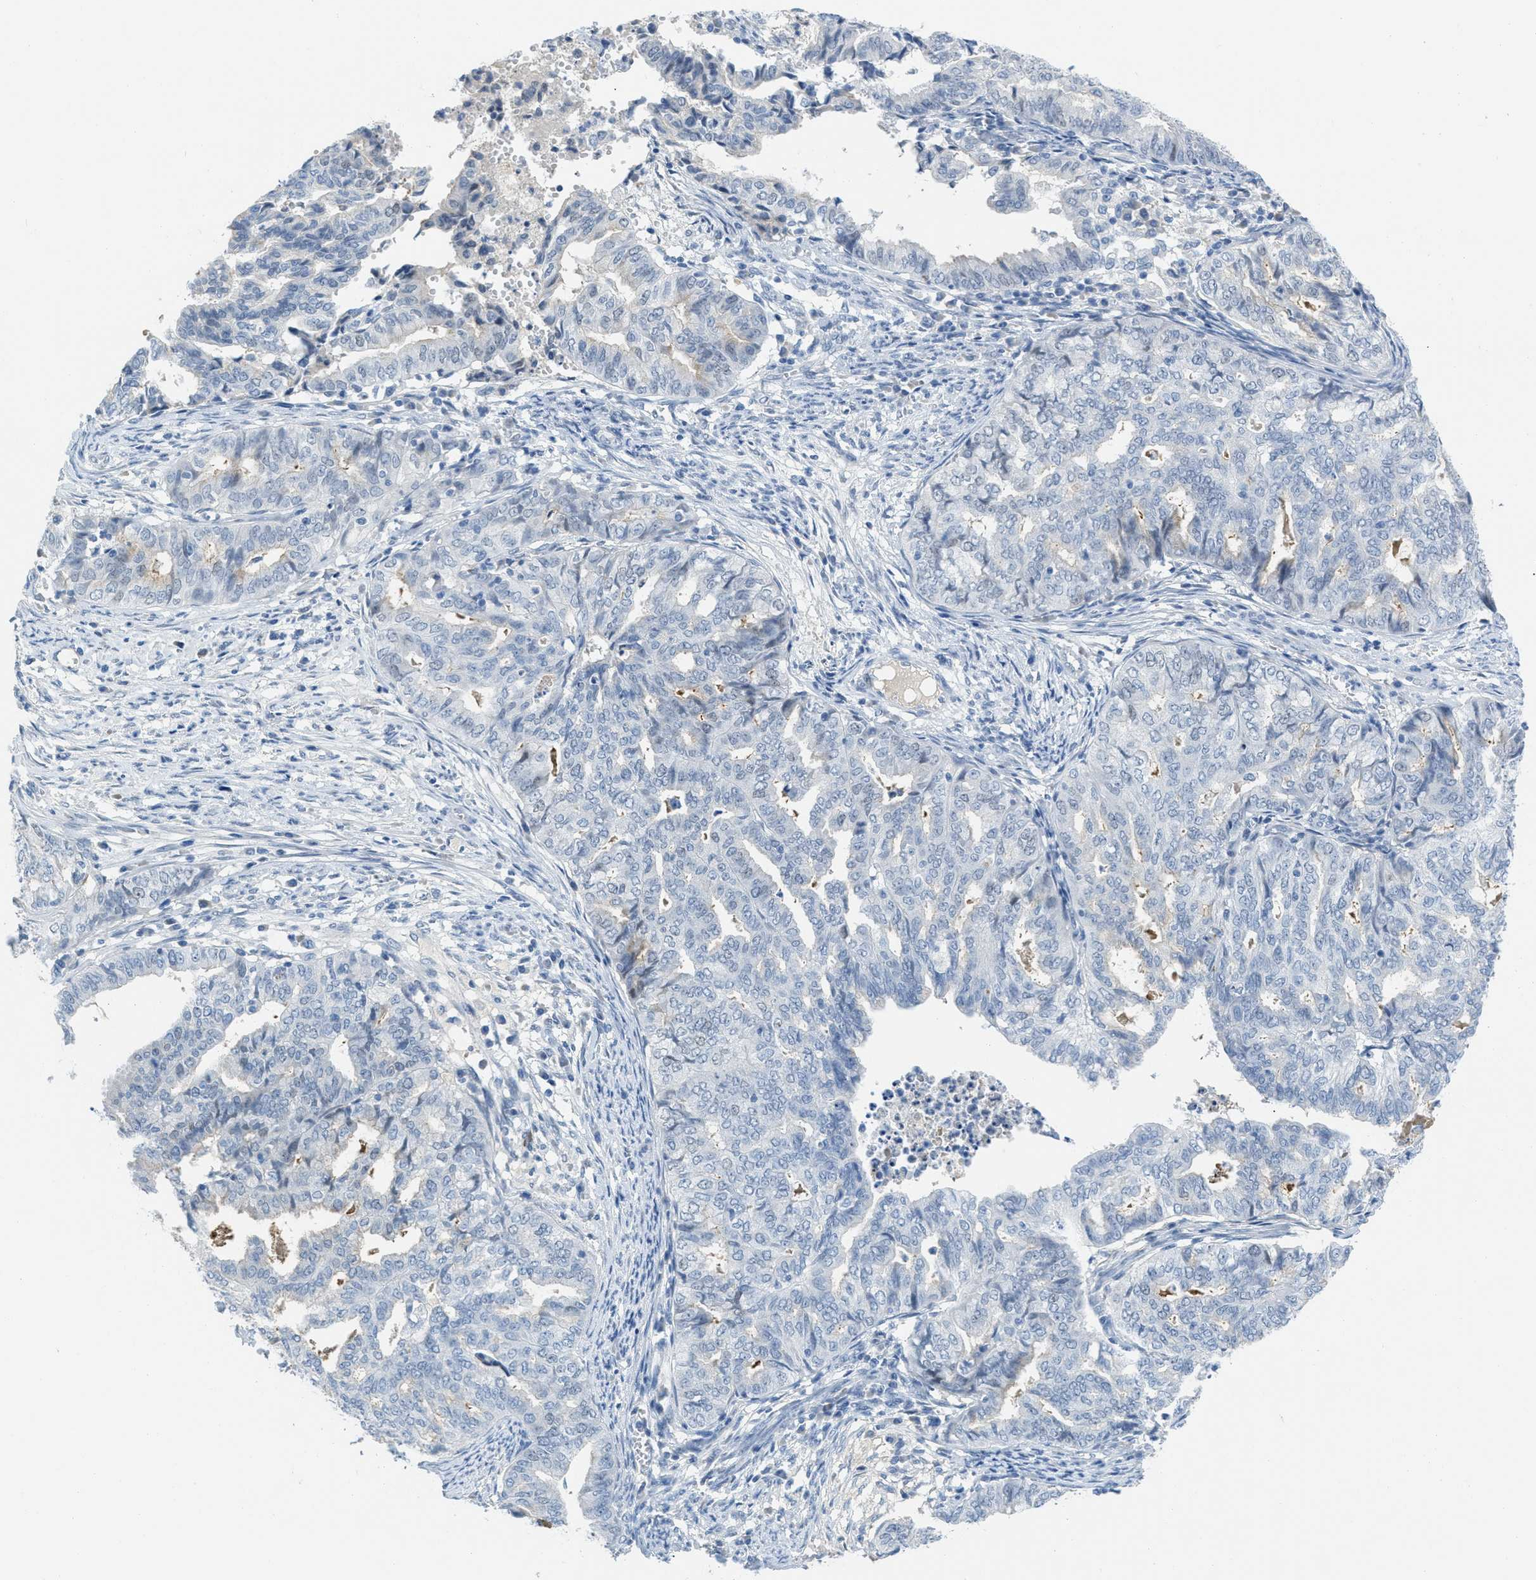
{"staining": {"intensity": "negative", "quantity": "none", "location": "none"}, "tissue": "endometrial cancer", "cell_type": "Tumor cells", "image_type": "cancer", "snomed": [{"axis": "morphology", "description": "Adenocarcinoma, NOS"}, {"axis": "topography", "description": "Endometrium"}], "caption": "The histopathology image reveals no staining of tumor cells in endometrial cancer.", "gene": "HSF2", "patient": {"sex": "female", "age": 79}}